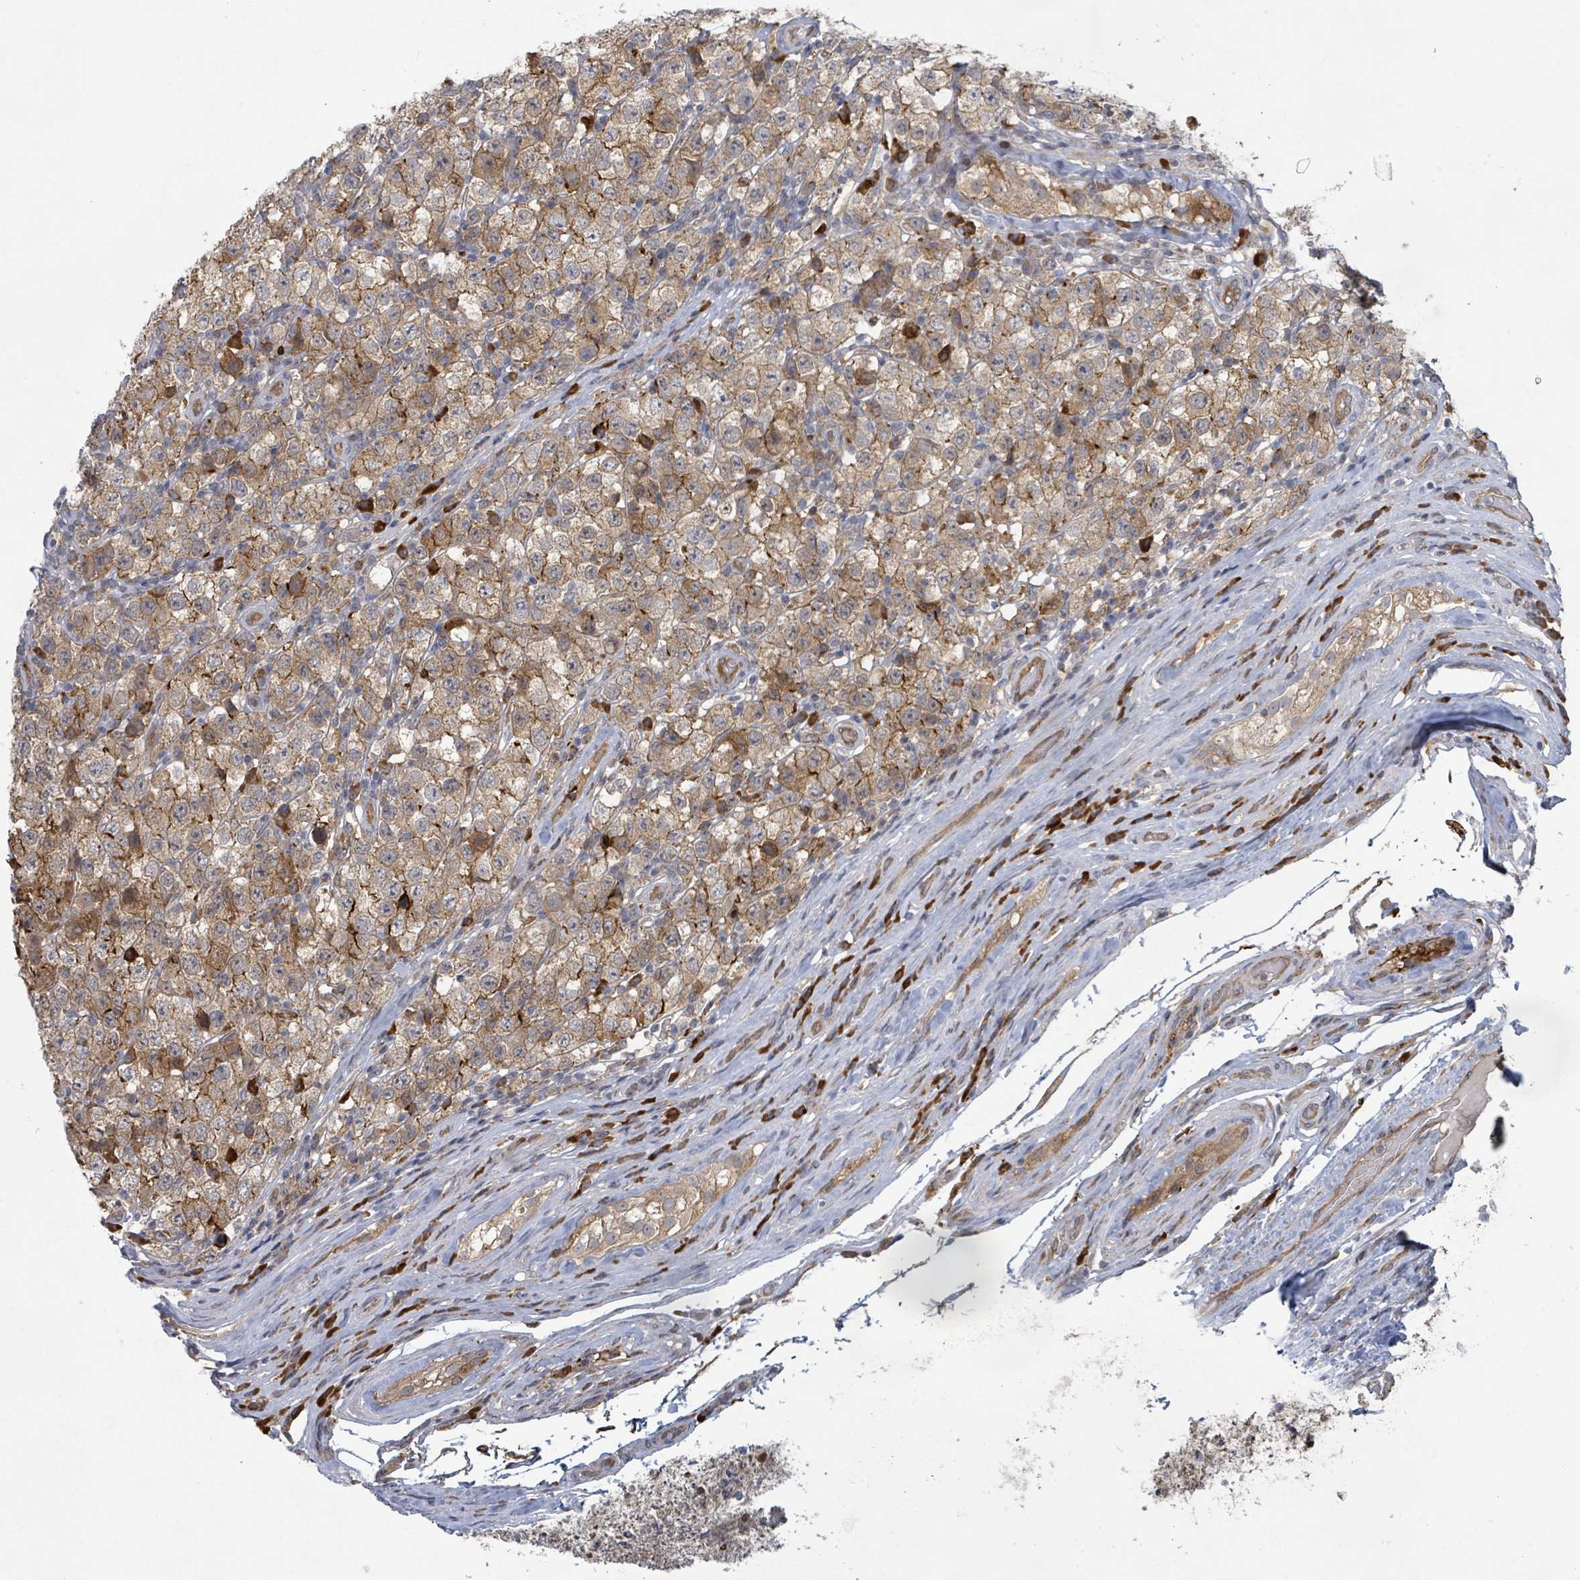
{"staining": {"intensity": "moderate", "quantity": ">75%", "location": "cytoplasmic/membranous"}, "tissue": "testis cancer", "cell_type": "Tumor cells", "image_type": "cancer", "snomed": [{"axis": "morphology", "description": "Seminoma, NOS"}, {"axis": "morphology", "description": "Carcinoma, Embryonal, NOS"}, {"axis": "topography", "description": "Testis"}], "caption": "There is medium levels of moderate cytoplasmic/membranous expression in tumor cells of testis cancer (embryonal carcinoma), as demonstrated by immunohistochemical staining (brown color).", "gene": "SHROOM2", "patient": {"sex": "male", "age": 41}}